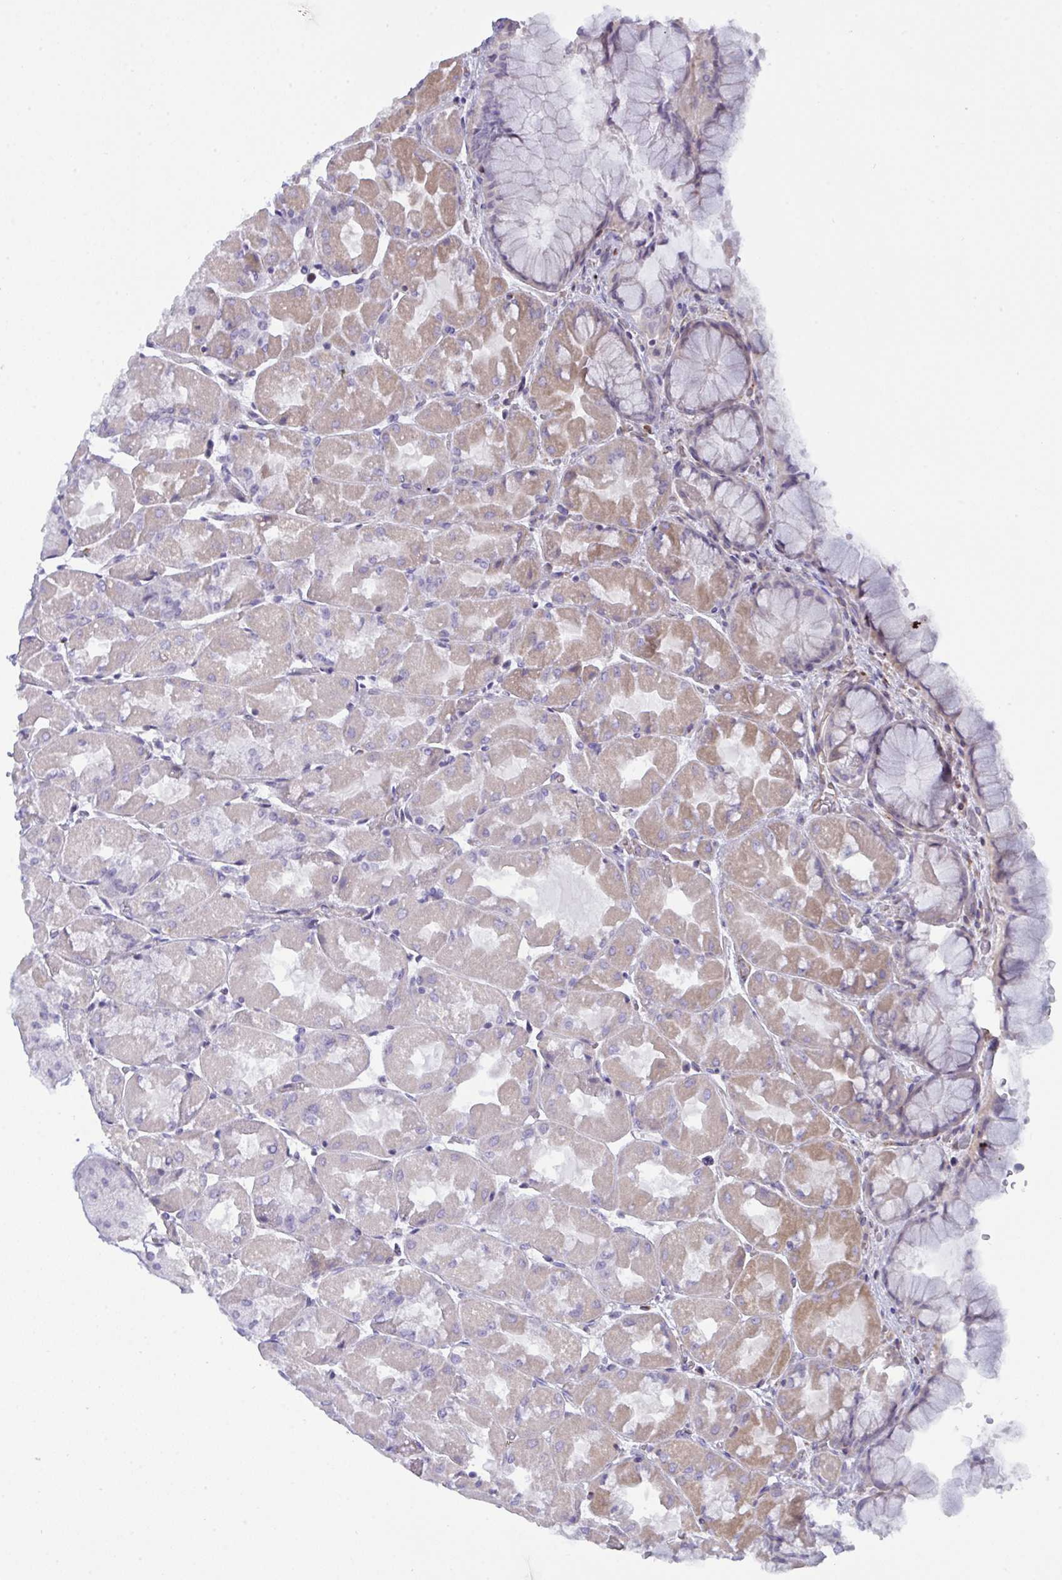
{"staining": {"intensity": "weak", "quantity": "<25%", "location": "cytoplasmic/membranous"}, "tissue": "stomach", "cell_type": "Glandular cells", "image_type": "normal", "snomed": [{"axis": "morphology", "description": "Normal tissue, NOS"}, {"axis": "topography", "description": "Stomach"}], "caption": "Immunohistochemistry (IHC) photomicrograph of normal stomach: human stomach stained with DAB (3,3'-diaminobenzidine) shows no significant protein positivity in glandular cells.", "gene": "DCBLD1", "patient": {"sex": "female", "age": 61}}